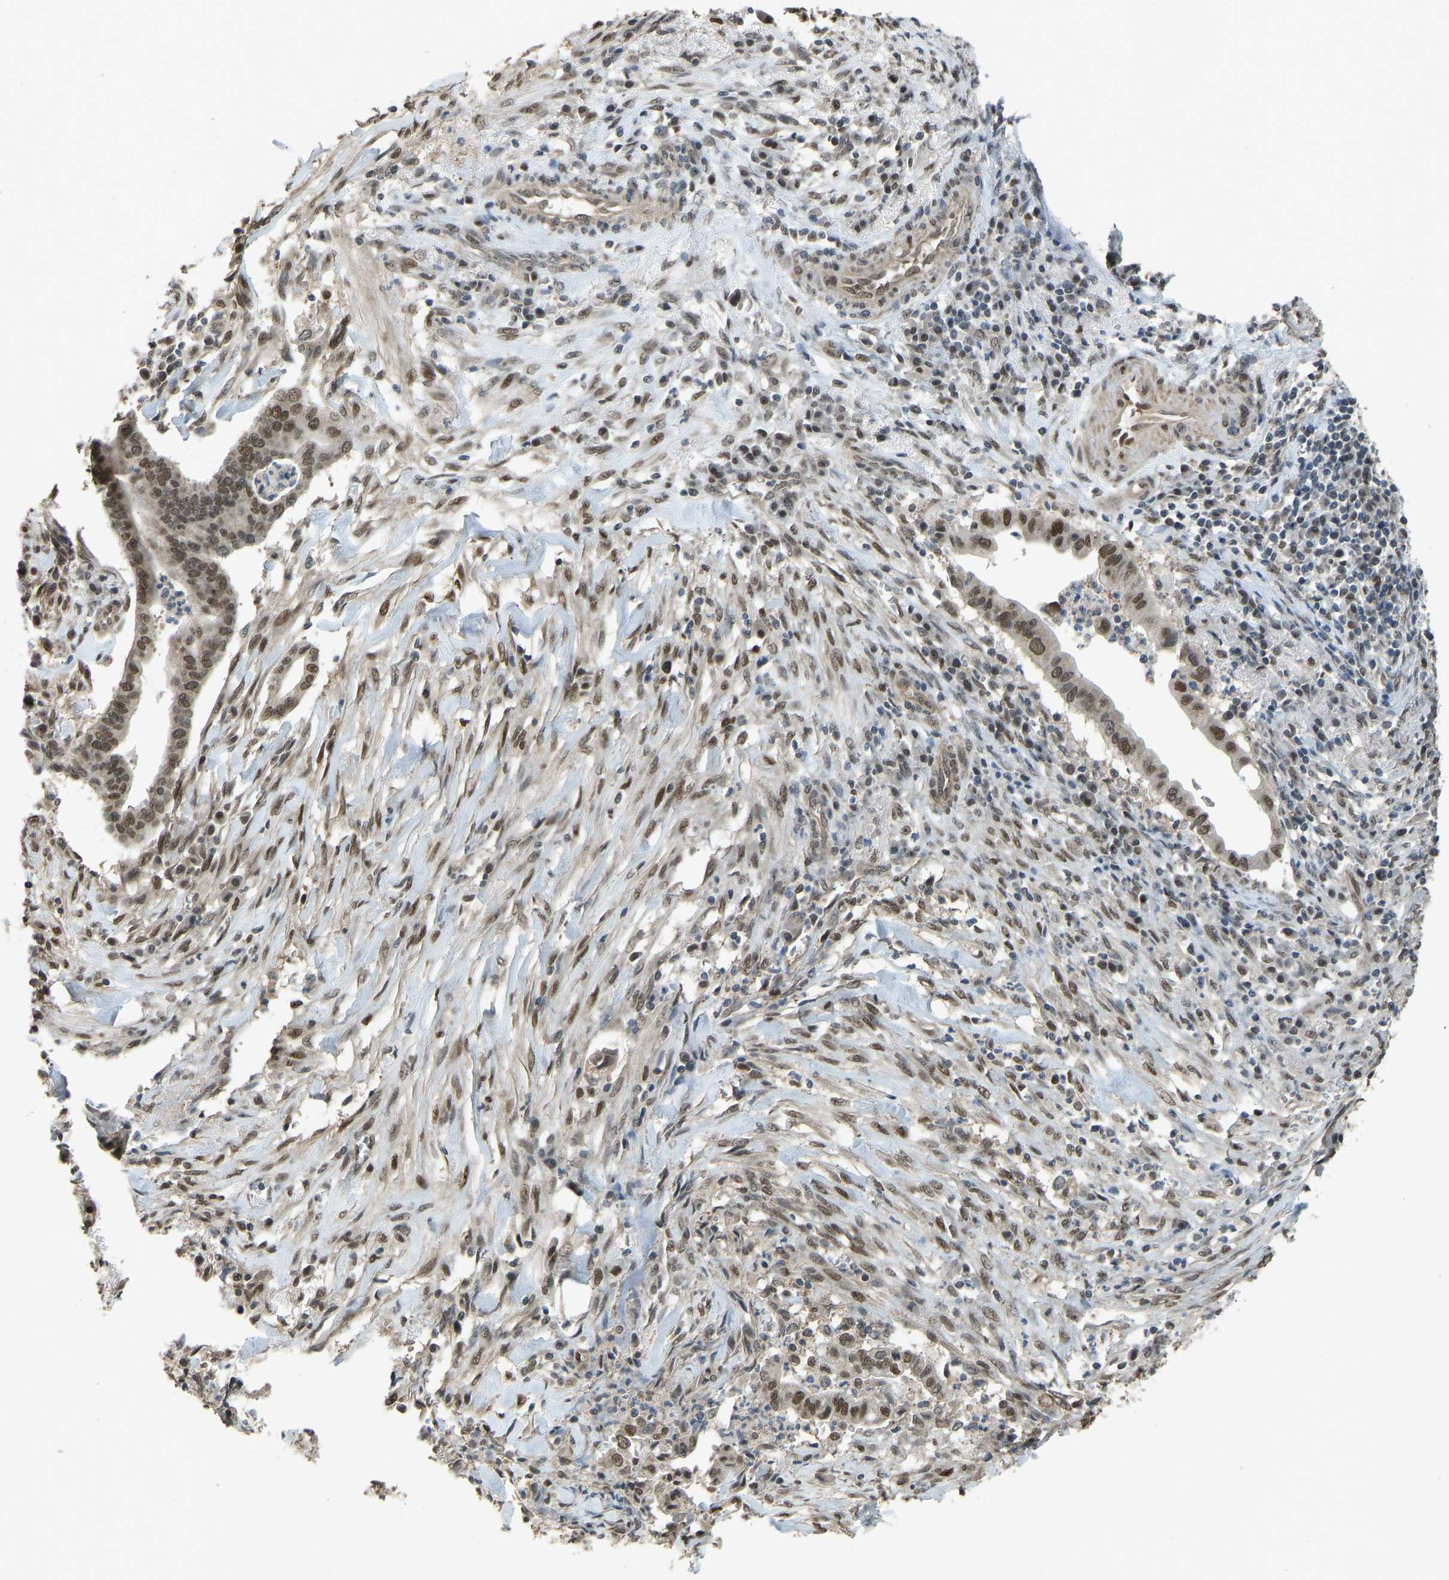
{"staining": {"intensity": "moderate", "quantity": ">75%", "location": "nuclear"}, "tissue": "cervical cancer", "cell_type": "Tumor cells", "image_type": "cancer", "snomed": [{"axis": "morphology", "description": "Adenocarcinoma, NOS"}, {"axis": "topography", "description": "Cervix"}], "caption": "An image of cervical adenocarcinoma stained for a protein shows moderate nuclear brown staining in tumor cells.", "gene": "KPNA6", "patient": {"sex": "female", "age": 44}}